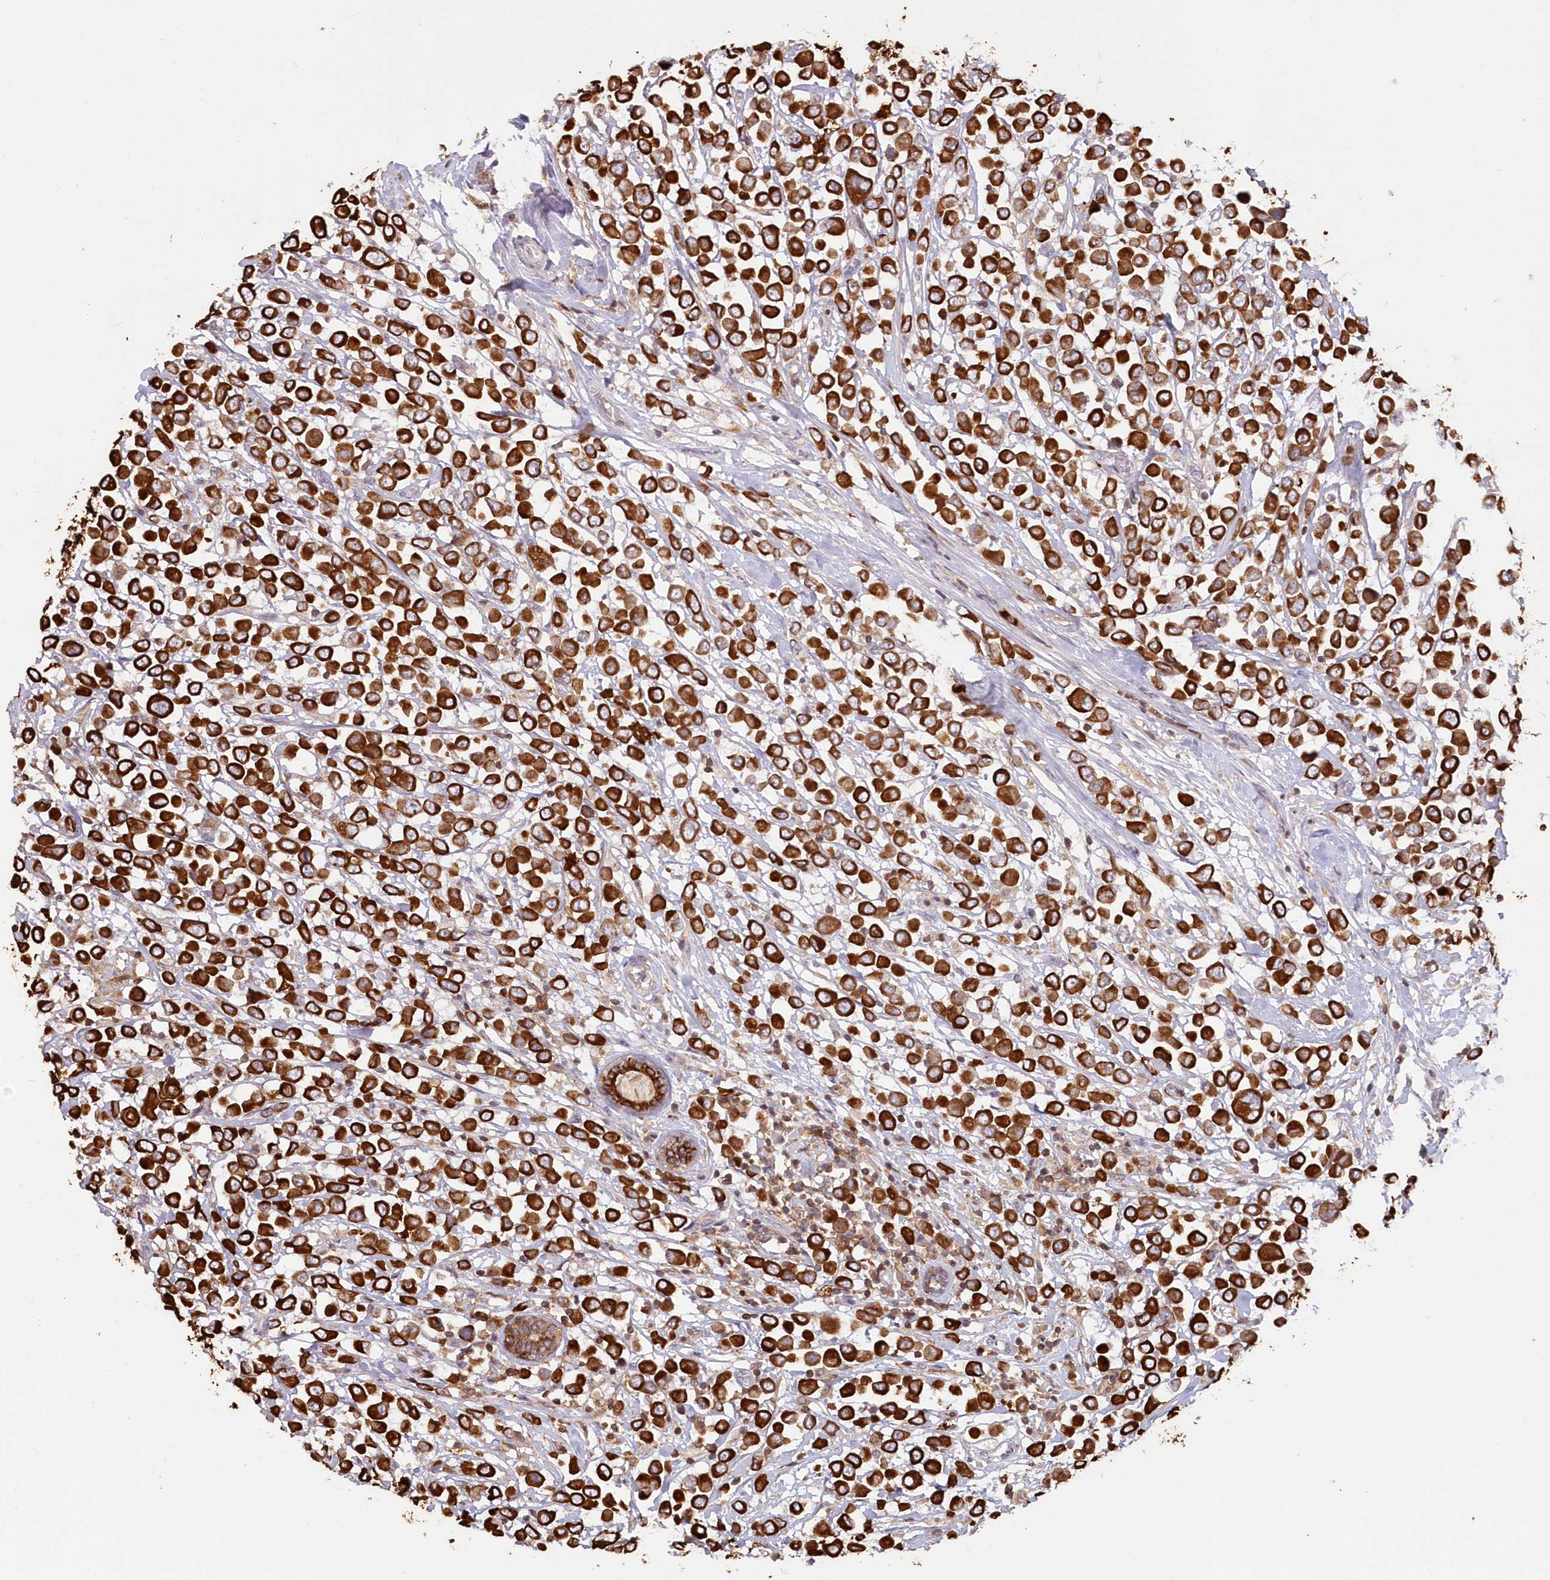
{"staining": {"intensity": "strong", "quantity": ">75%", "location": "cytoplasmic/membranous"}, "tissue": "breast cancer", "cell_type": "Tumor cells", "image_type": "cancer", "snomed": [{"axis": "morphology", "description": "Duct carcinoma"}, {"axis": "topography", "description": "Breast"}], "caption": "Approximately >75% of tumor cells in human intraductal carcinoma (breast) demonstrate strong cytoplasmic/membranous protein positivity as visualized by brown immunohistochemical staining.", "gene": "SNED1", "patient": {"sex": "female", "age": 61}}